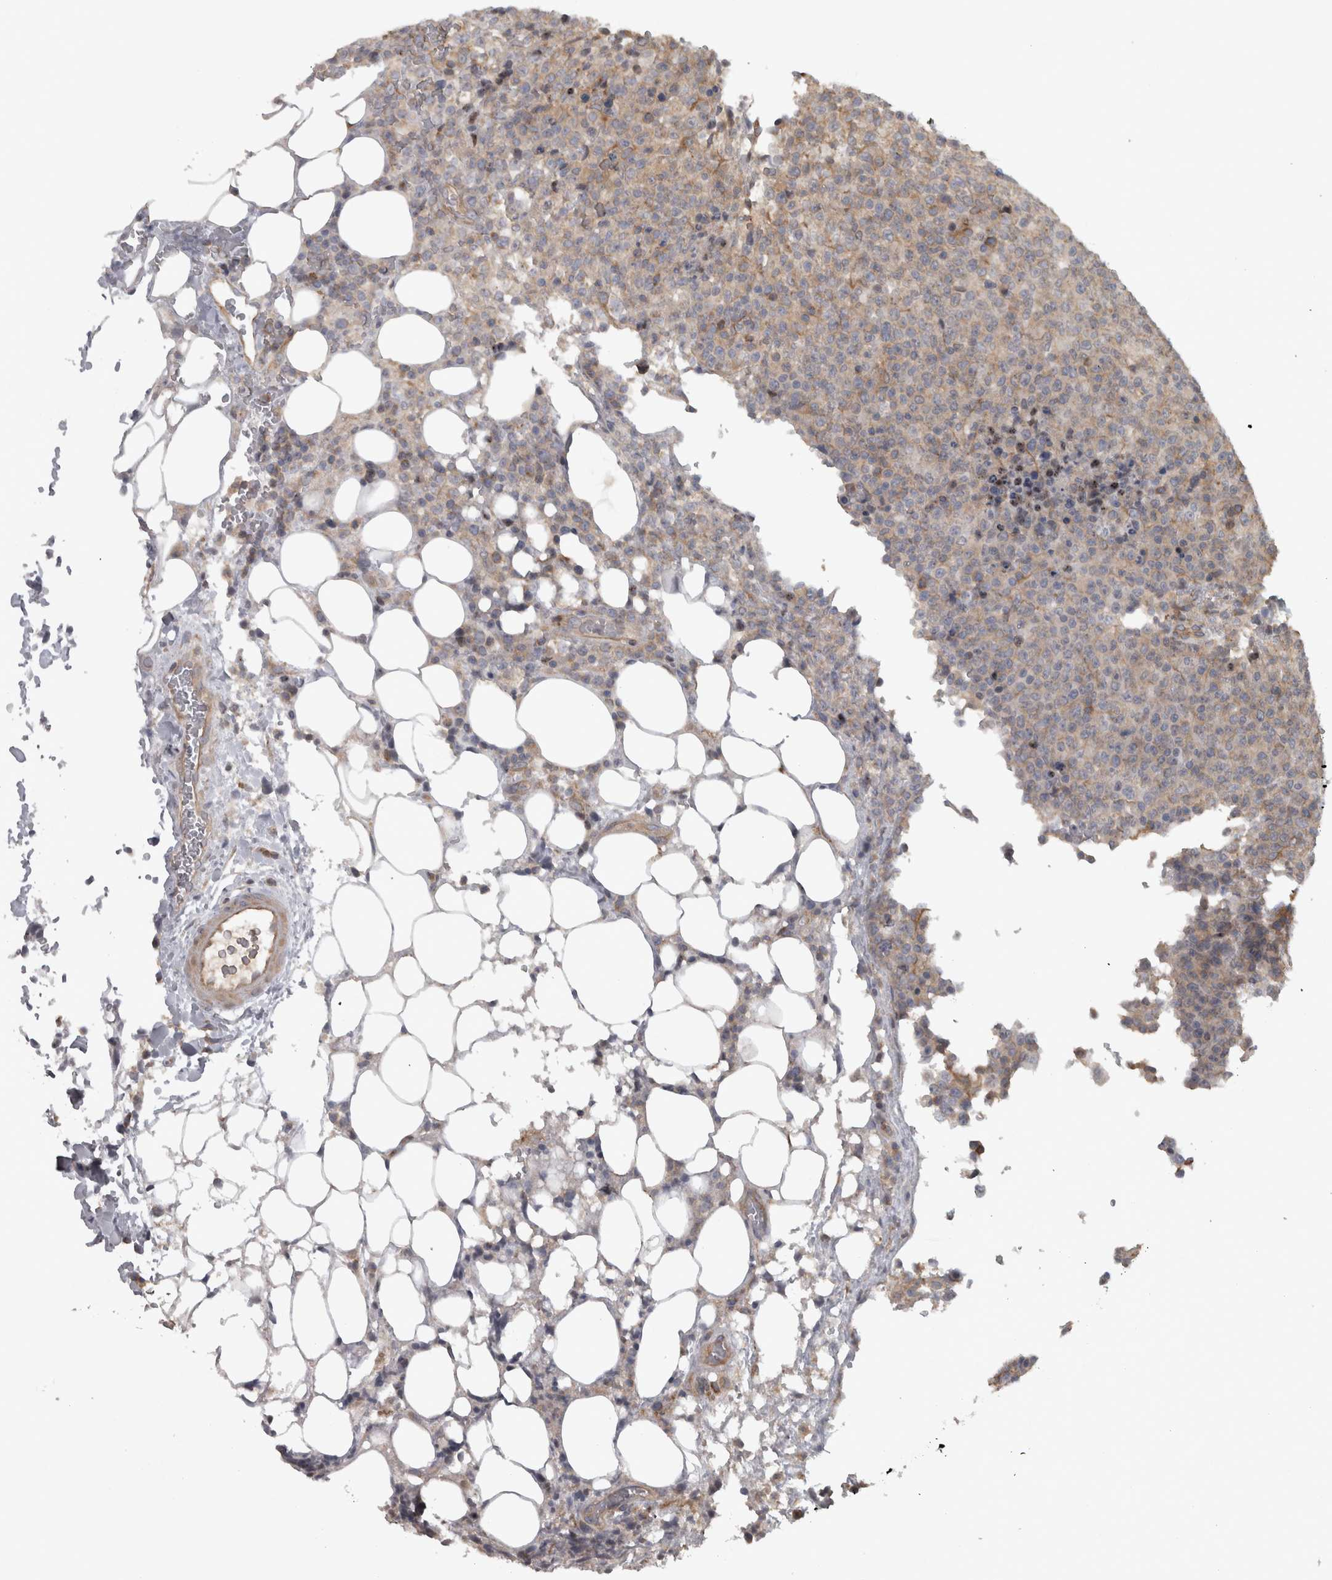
{"staining": {"intensity": "weak", "quantity": "<25%", "location": "cytoplasmic/membranous"}, "tissue": "lymphoma", "cell_type": "Tumor cells", "image_type": "cancer", "snomed": [{"axis": "morphology", "description": "Malignant lymphoma, non-Hodgkin's type, High grade"}, {"axis": "topography", "description": "Lymph node"}], "caption": "DAB (3,3'-diaminobenzidine) immunohistochemical staining of malignant lymphoma, non-Hodgkin's type (high-grade) demonstrates no significant staining in tumor cells. (DAB (3,3'-diaminobenzidine) IHC with hematoxylin counter stain).", "gene": "PPP1R12B", "patient": {"sex": "male", "age": 13}}